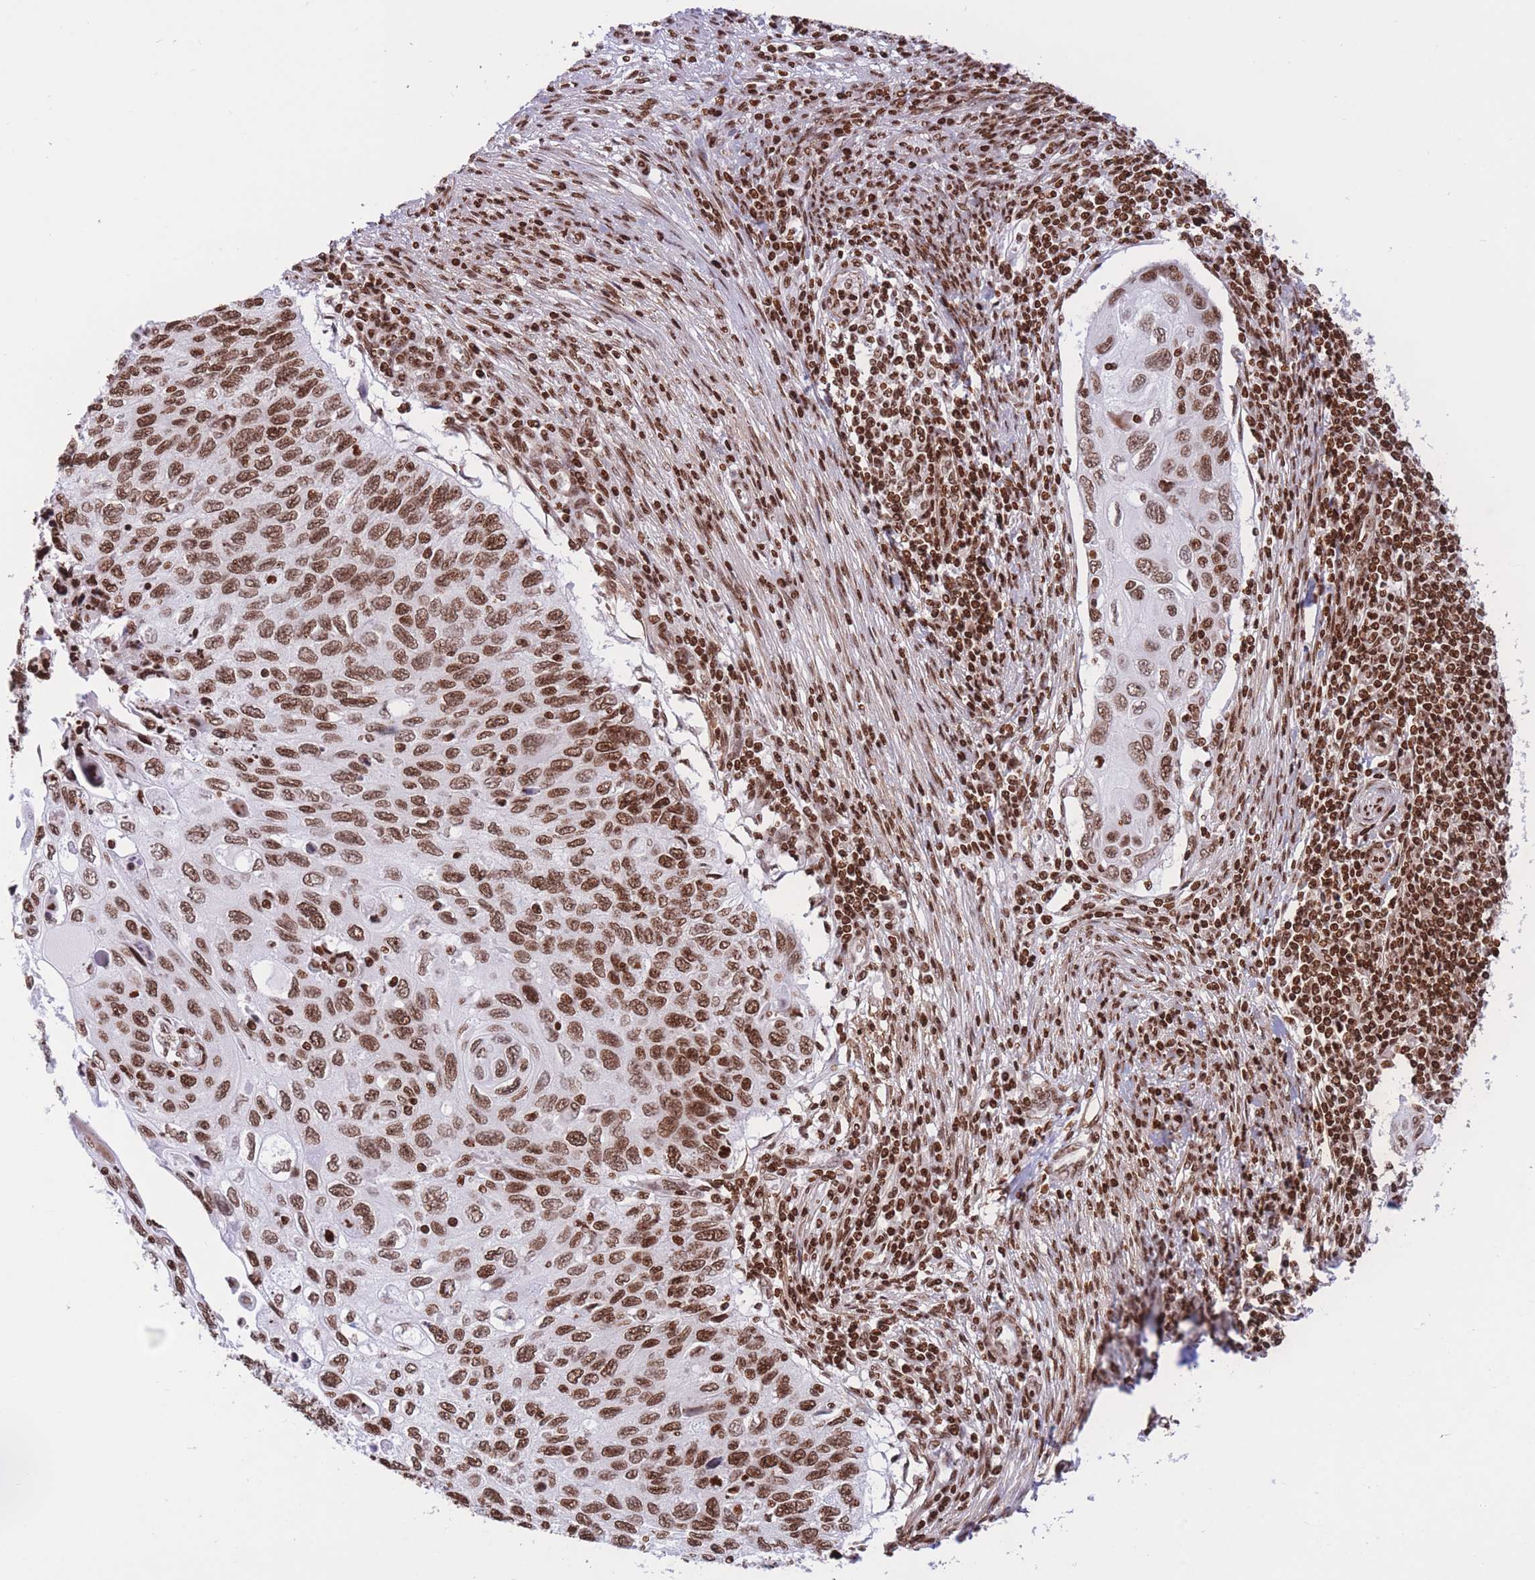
{"staining": {"intensity": "strong", "quantity": ">75%", "location": "nuclear"}, "tissue": "cervical cancer", "cell_type": "Tumor cells", "image_type": "cancer", "snomed": [{"axis": "morphology", "description": "Squamous cell carcinoma, NOS"}, {"axis": "topography", "description": "Cervix"}], "caption": "Immunohistochemical staining of human cervical cancer demonstrates strong nuclear protein positivity in approximately >75% of tumor cells.", "gene": "H2BC11", "patient": {"sex": "female", "age": 70}}